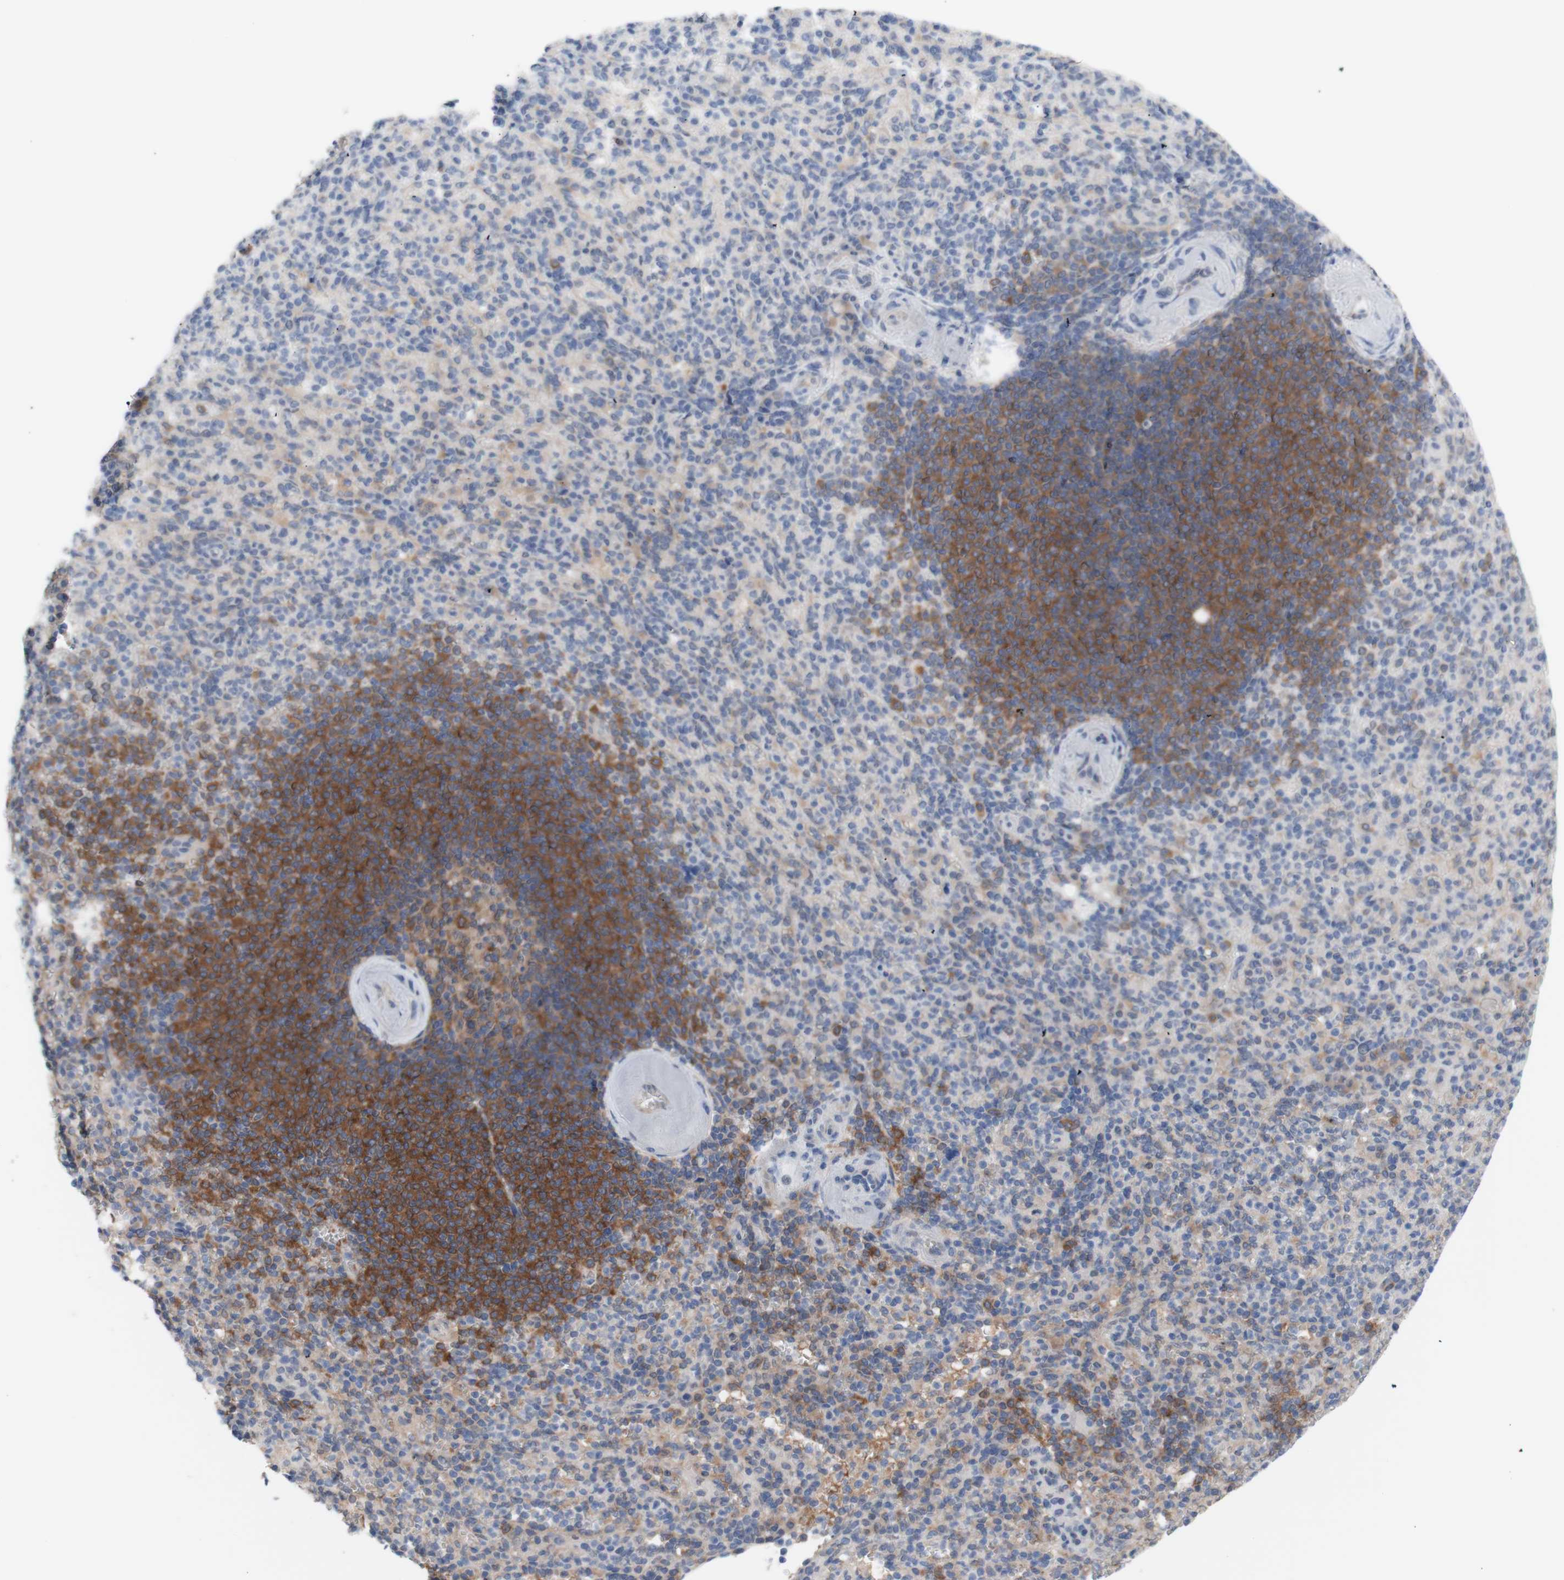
{"staining": {"intensity": "weak", "quantity": ">75%", "location": "cytoplasmic/membranous"}, "tissue": "spleen", "cell_type": "Cells in red pulp", "image_type": "normal", "snomed": [{"axis": "morphology", "description": "Normal tissue, NOS"}, {"axis": "topography", "description": "Spleen"}], "caption": "Immunohistochemistry staining of benign spleen, which exhibits low levels of weak cytoplasmic/membranous expression in about >75% of cells in red pulp indicating weak cytoplasmic/membranous protein positivity. The staining was performed using DAB (brown) for protein detection and nuclei were counterstained in hematoxylin (blue).", "gene": "PRMT5", "patient": {"sex": "female", "age": 74}}